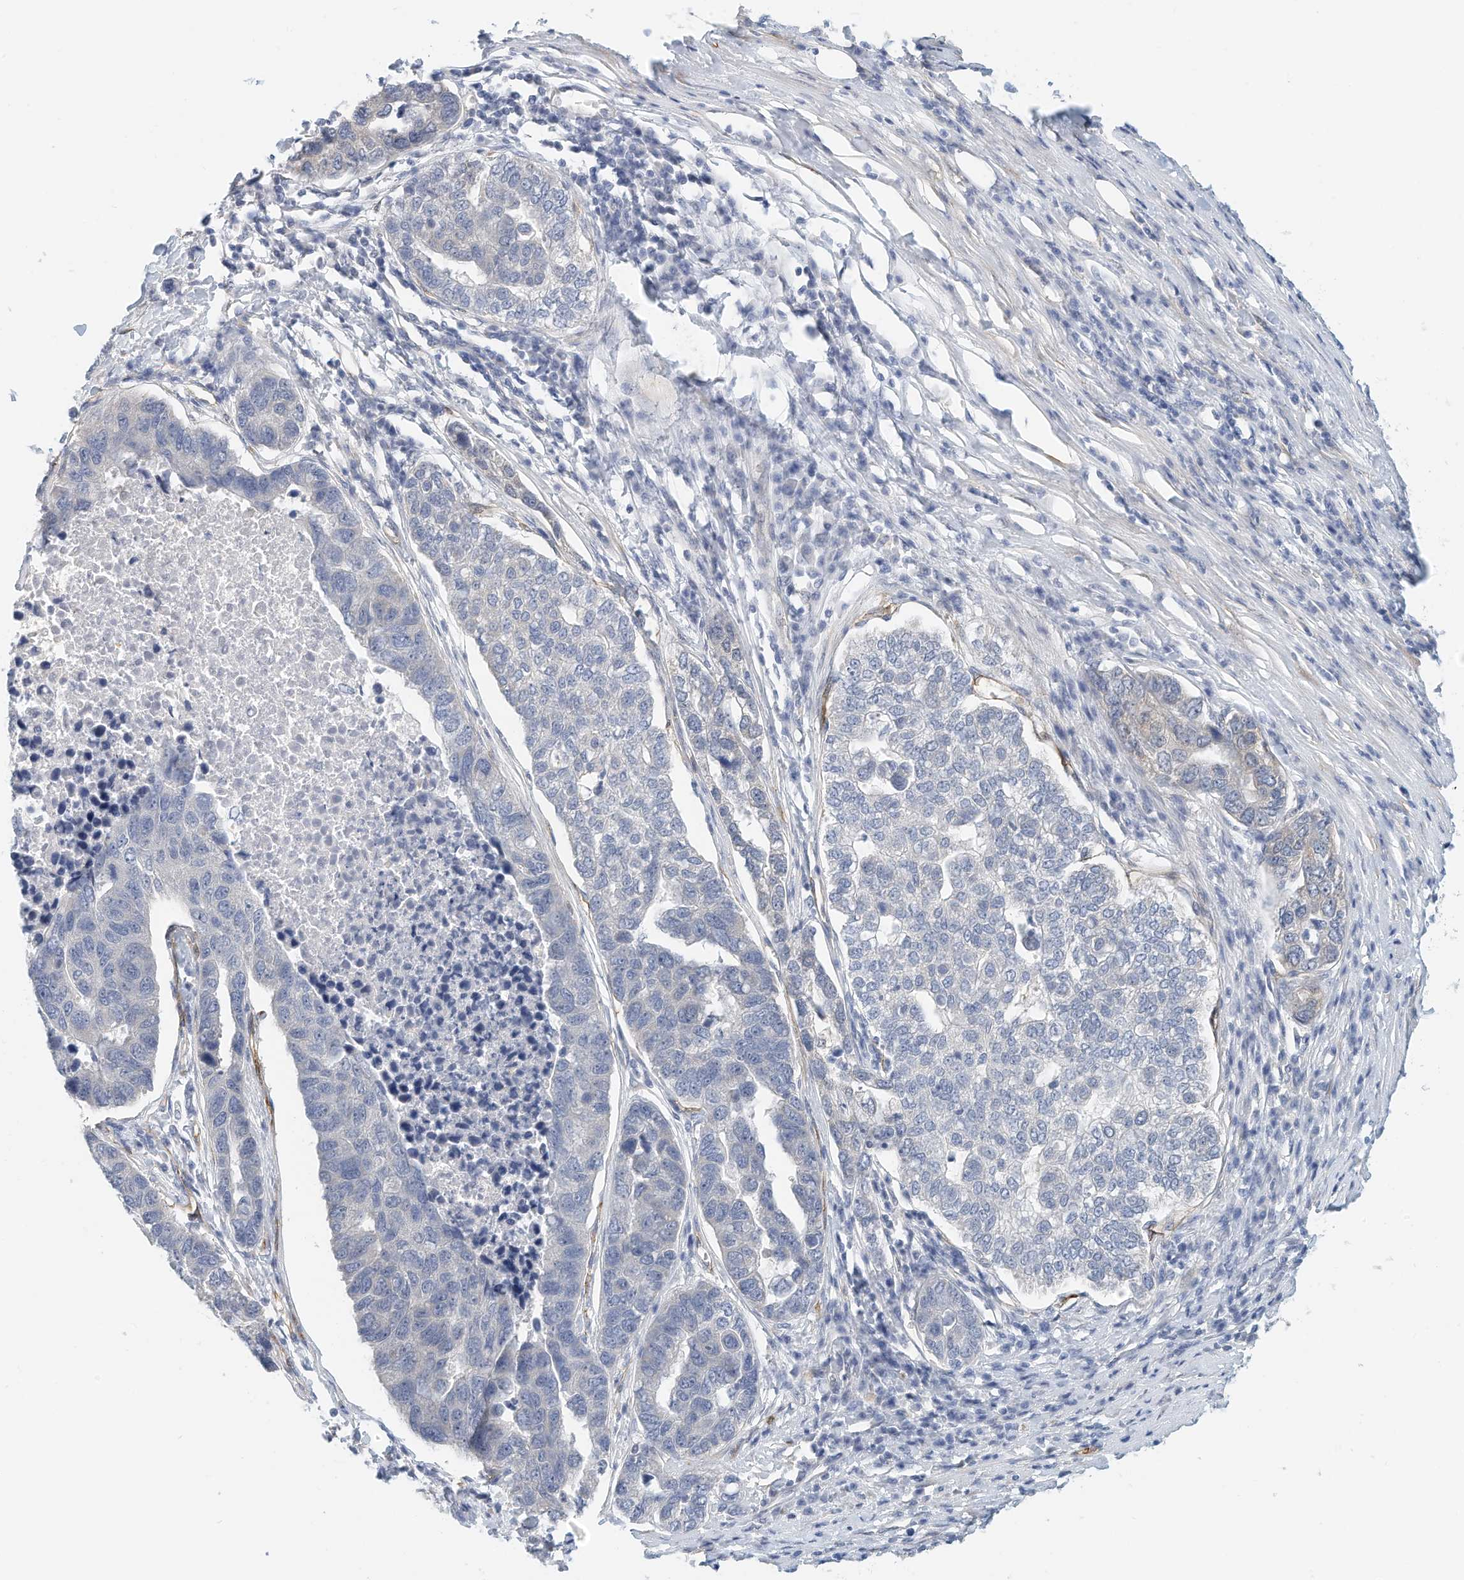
{"staining": {"intensity": "negative", "quantity": "none", "location": "none"}, "tissue": "pancreatic cancer", "cell_type": "Tumor cells", "image_type": "cancer", "snomed": [{"axis": "morphology", "description": "Adenocarcinoma, NOS"}, {"axis": "topography", "description": "Pancreas"}], "caption": "DAB immunohistochemical staining of adenocarcinoma (pancreatic) exhibits no significant positivity in tumor cells. (DAB IHC with hematoxylin counter stain).", "gene": "ARHGAP28", "patient": {"sex": "female", "age": 61}}